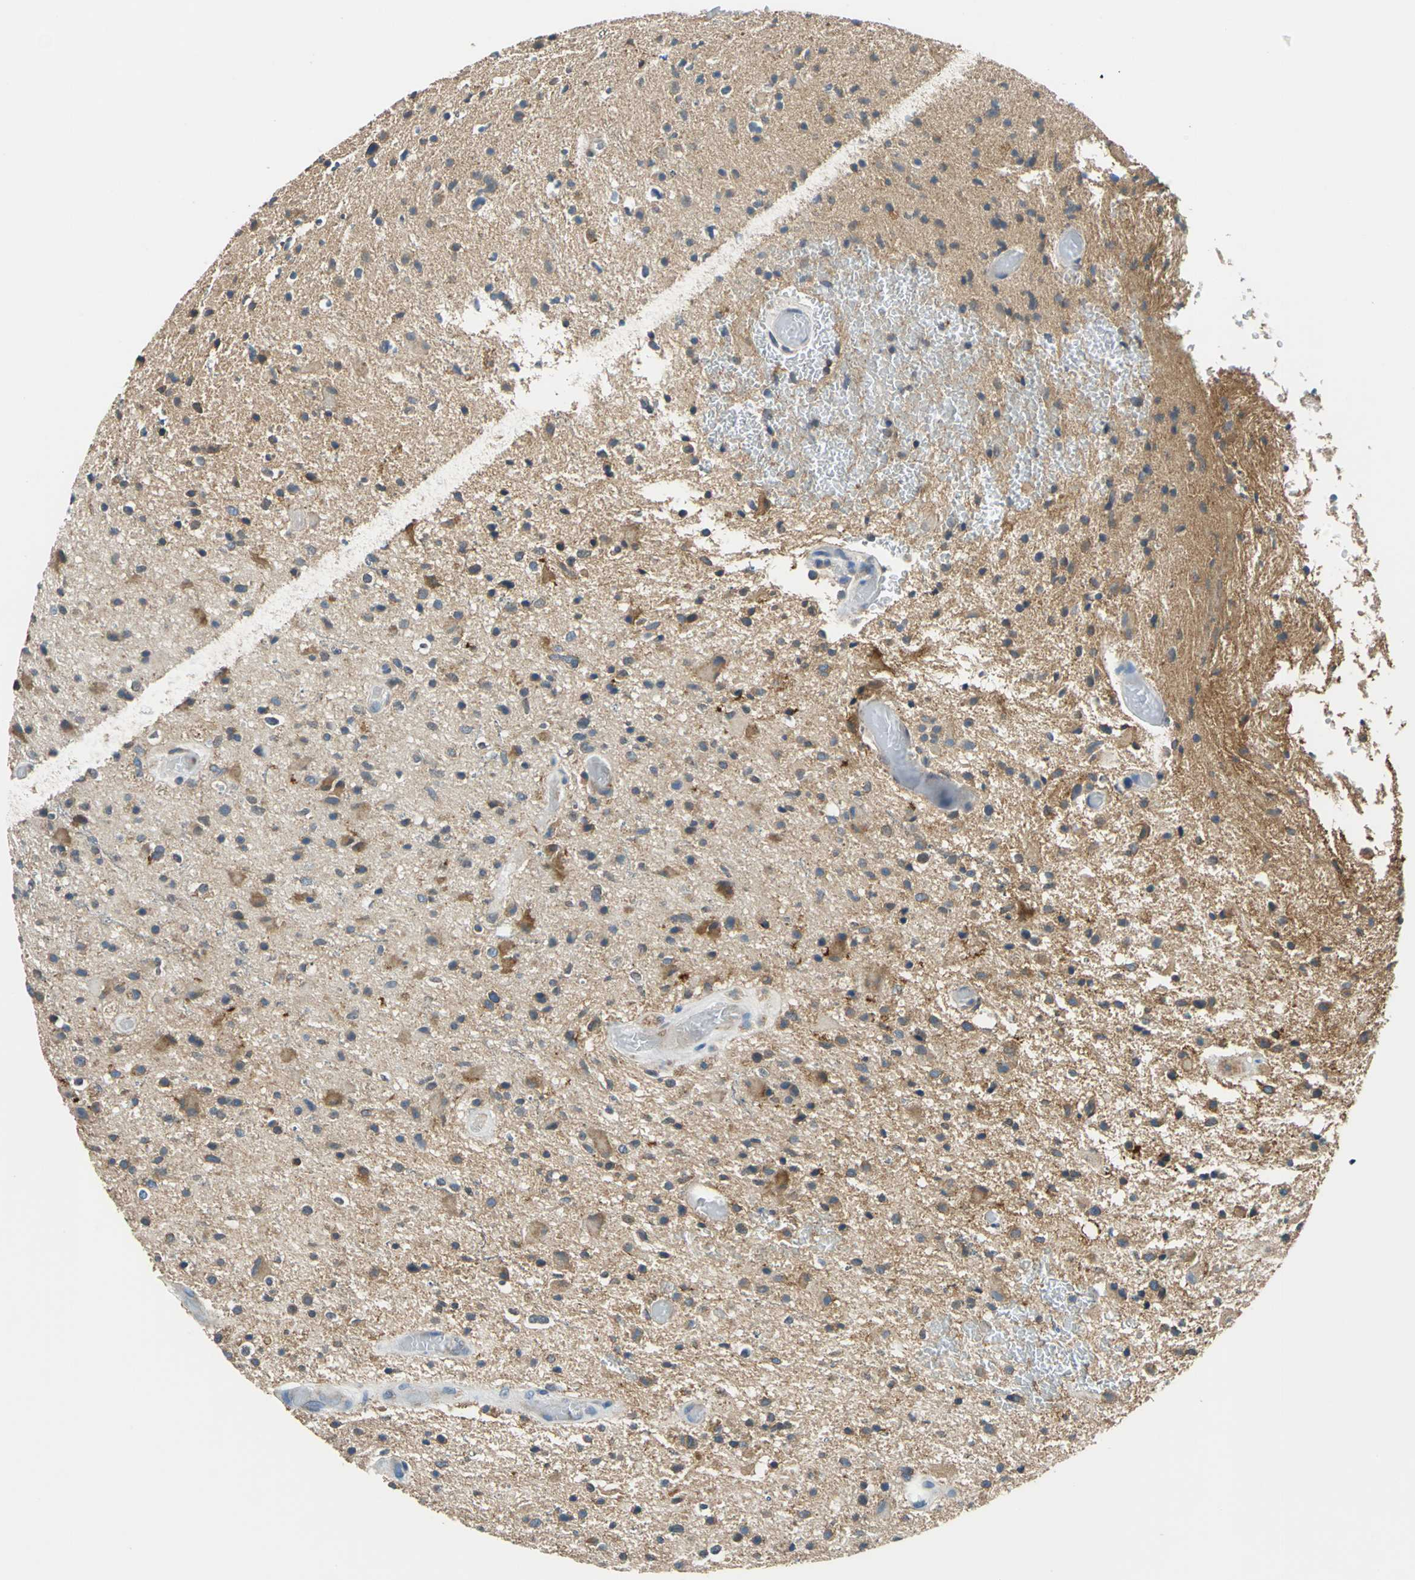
{"staining": {"intensity": "moderate", "quantity": "25%-75%", "location": "cytoplasmic/membranous"}, "tissue": "glioma", "cell_type": "Tumor cells", "image_type": "cancer", "snomed": [{"axis": "morphology", "description": "Glioma, malignant, High grade"}, {"axis": "topography", "description": "Brain"}], "caption": "Immunohistochemical staining of human glioma exhibits medium levels of moderate cytoplasmic/membranous protein staining in approximately 25%-75% of tumor cells. Immunohistochemistry stains the protein of interest in brown and the nuclei are stained blue.", "gene": "PRKCA", "patient": {"sex": "male", "age": 33}}